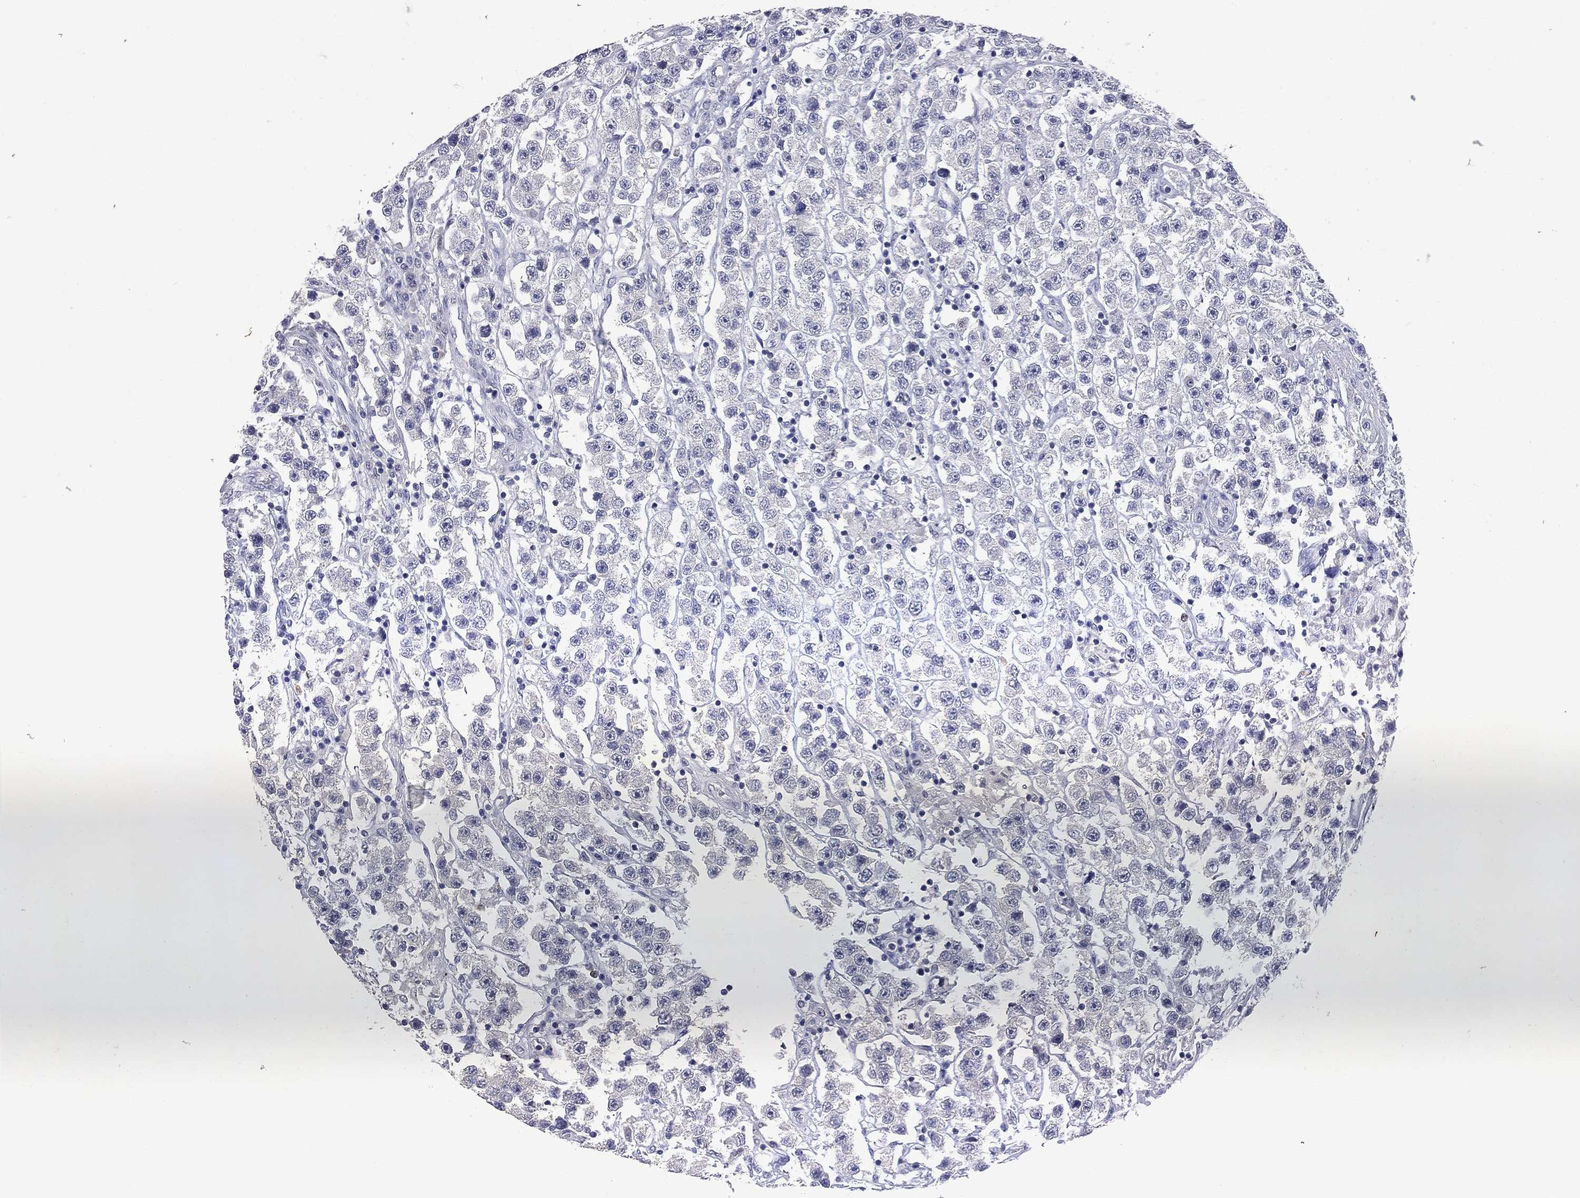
{"staining": {"intensity": "negative", "quantity": "none", "location": "none"}, "tissue": "testis cancer", "cell_type": "Tumor cells", "image_type": "cancer", "snomed": [{"axis": "morphology", "description": "Seminoma, NOS"}, {"axis": "topography", "description": "Testis"}], "caption": "Immunohistochemistry (IHC) micrograph of testis seminoma stained for a protein (brown), which displays no positivity in tumor cells. Brightfield microscopy of immunohistochemistry (IHC) stained with DAB (3,3'-diaminobenzidine) (brown) and hematoxylin (blue), captured at high magnification.", "gene": "NOS2", "patient": {"sex": "male", "age": 45}}